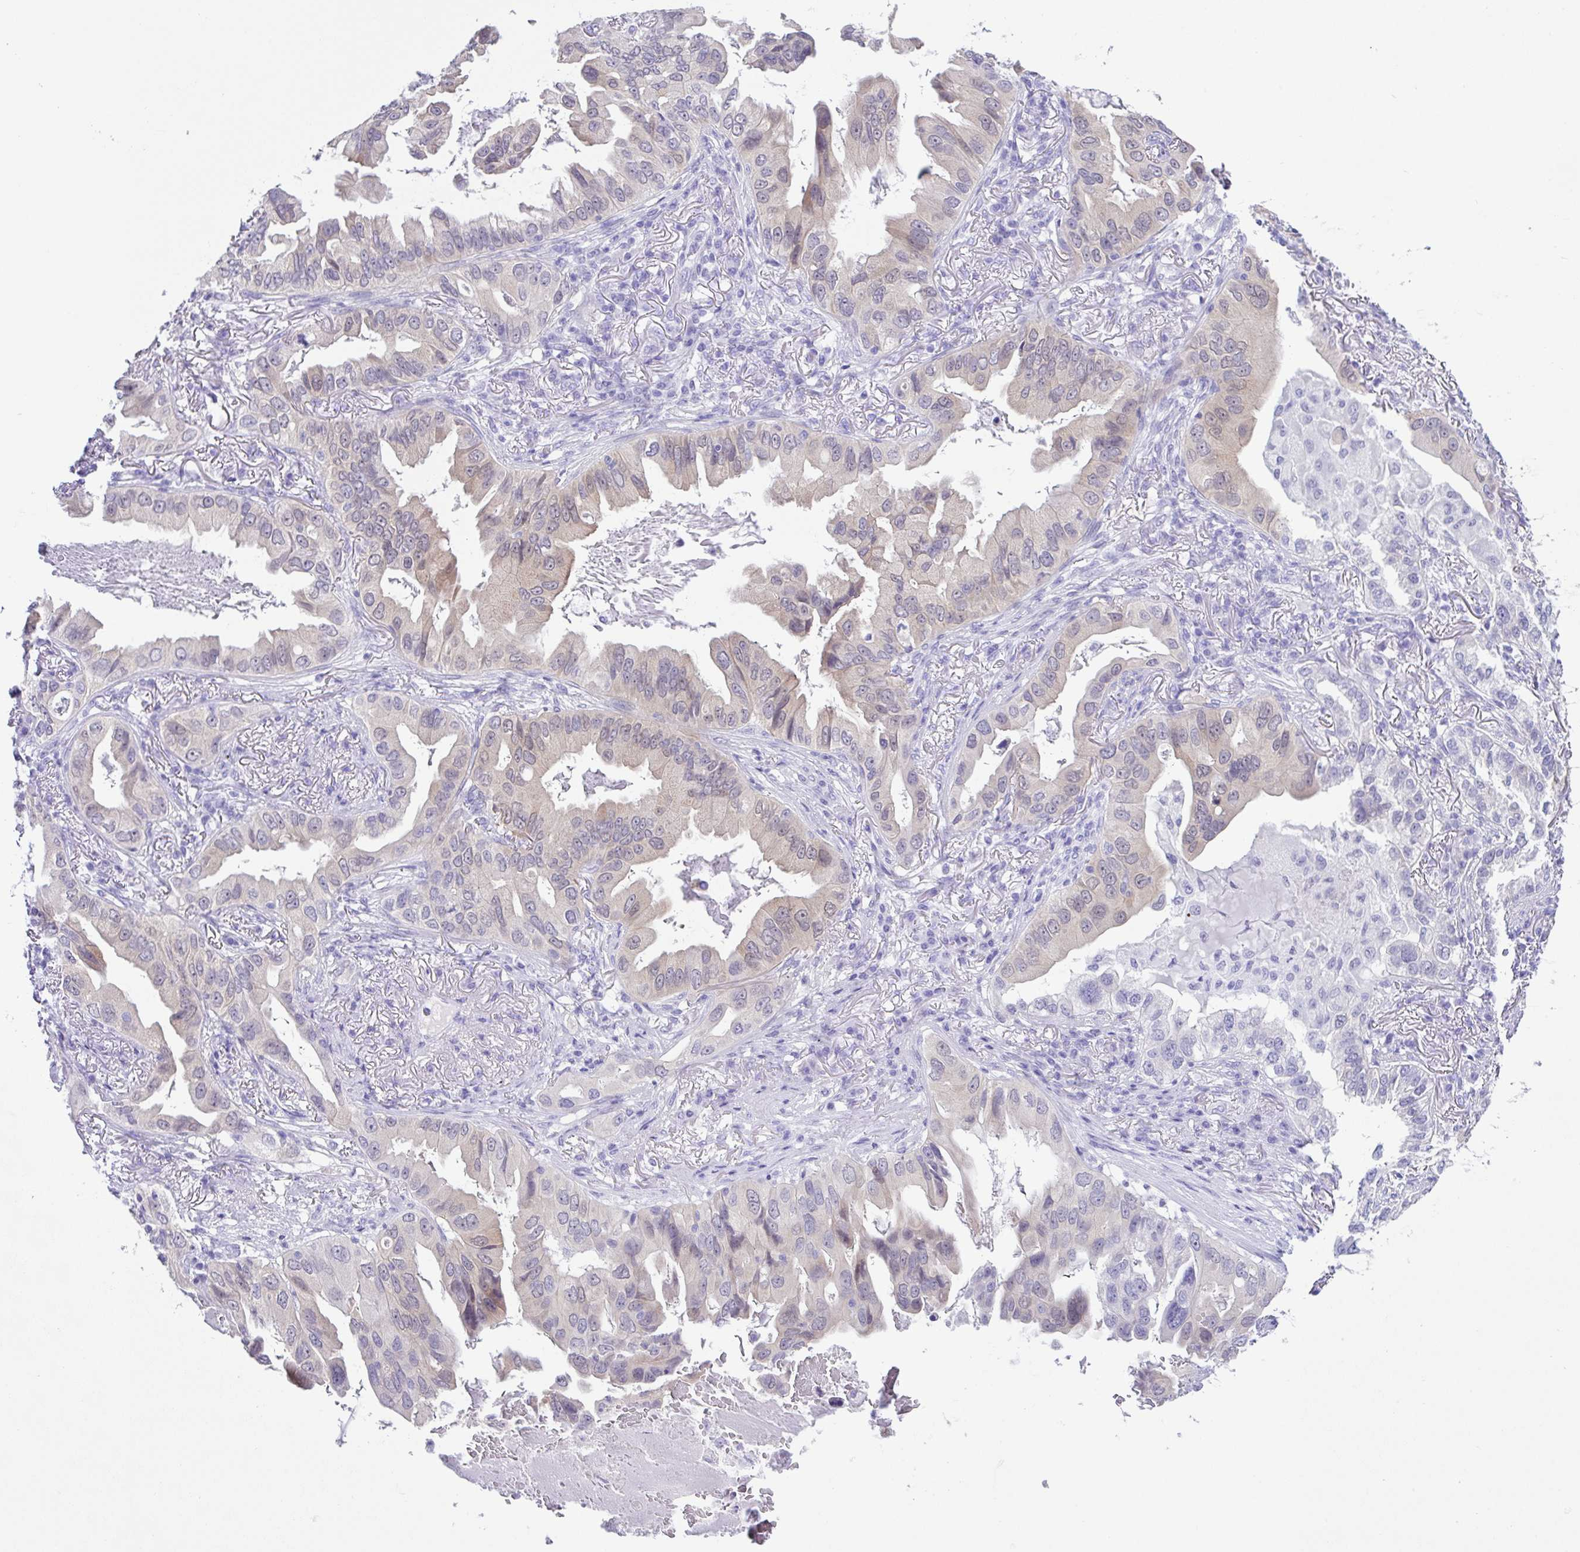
{"staining": {"intensity": "weak", "quantity": "<25%", "location": "cytoplasmic/membranous"}, "tissue": "lung cancer", "cell_type": "Tumor cells", "image_type": "cancer", "snomed": [{"axis": "morphology", "description": "Adenocarcinoma, NOS"}, {"axis": "topography", "description": "Lung"}], "caption": "Lung adenocarcinoma was stained to show a protein in brown. There is no significant staining in tumor cells.", "gene": "LGALS4", "patient": {"sex": "female", "age": 69}}